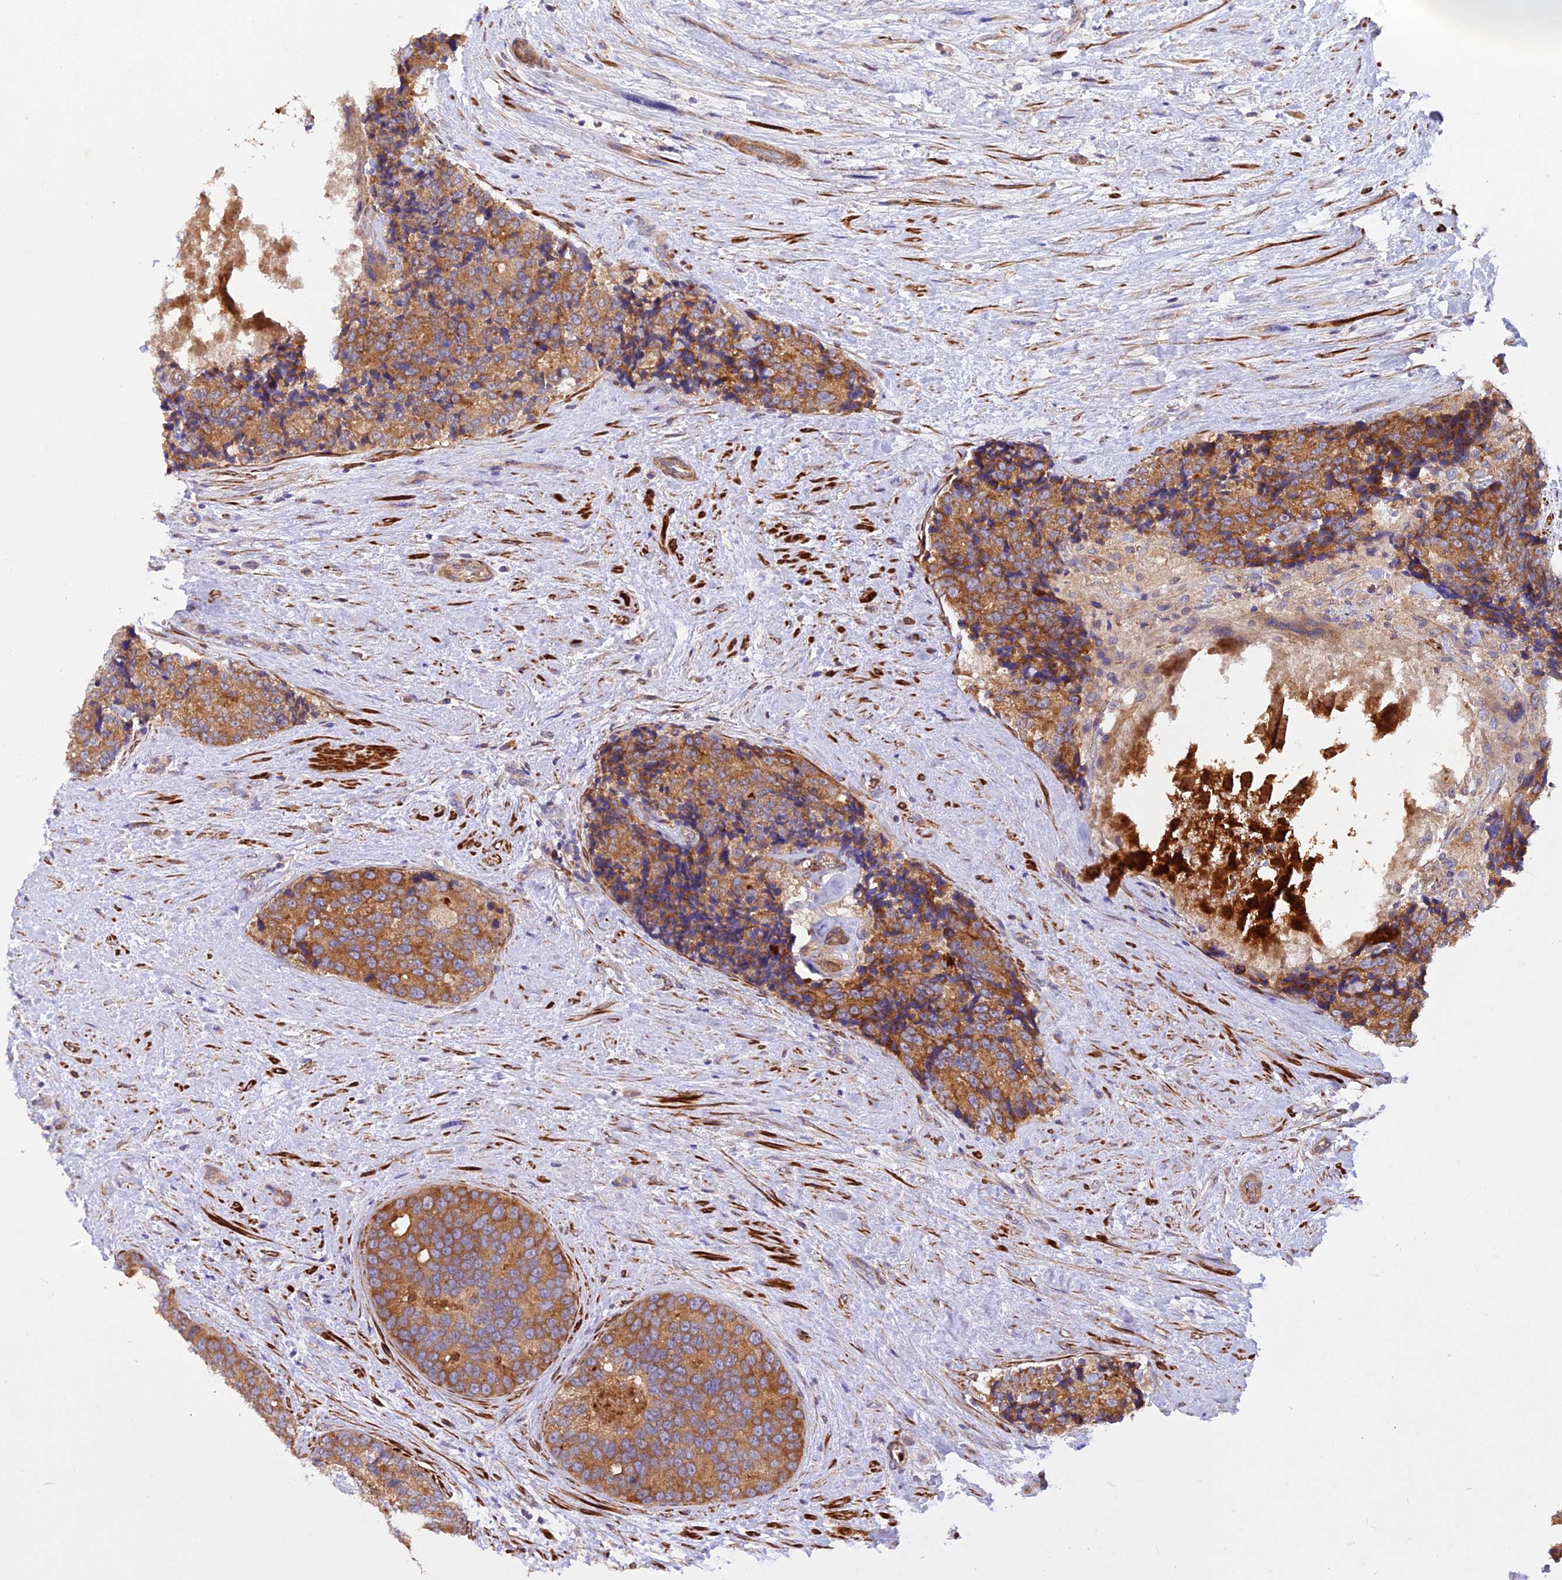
{"staining": {"intensity": "moderate", "quantity": ">75%", "location": "cytoplasmic/membranous"}, "tissue": "prostate cancer", "cell_type": "Tumor cells", "image_type": "cancer", "snomed": [{"axis": "morphology", "description": "Adenocarcinoma, High grade"}, {"axis": "topography", "description": "Prostate"}], "caption": "The histopathology image displays staining of prostate adenocarcinoma (high-grade), revealing moderate cytoplasmic/membranous protein staining (brown color) within tumor cells. The protein of interest is shown in brown color, while the nuclei are stained blue.", "gene": "WDFY4", "patient": {"sex": "male", "age": 70}}